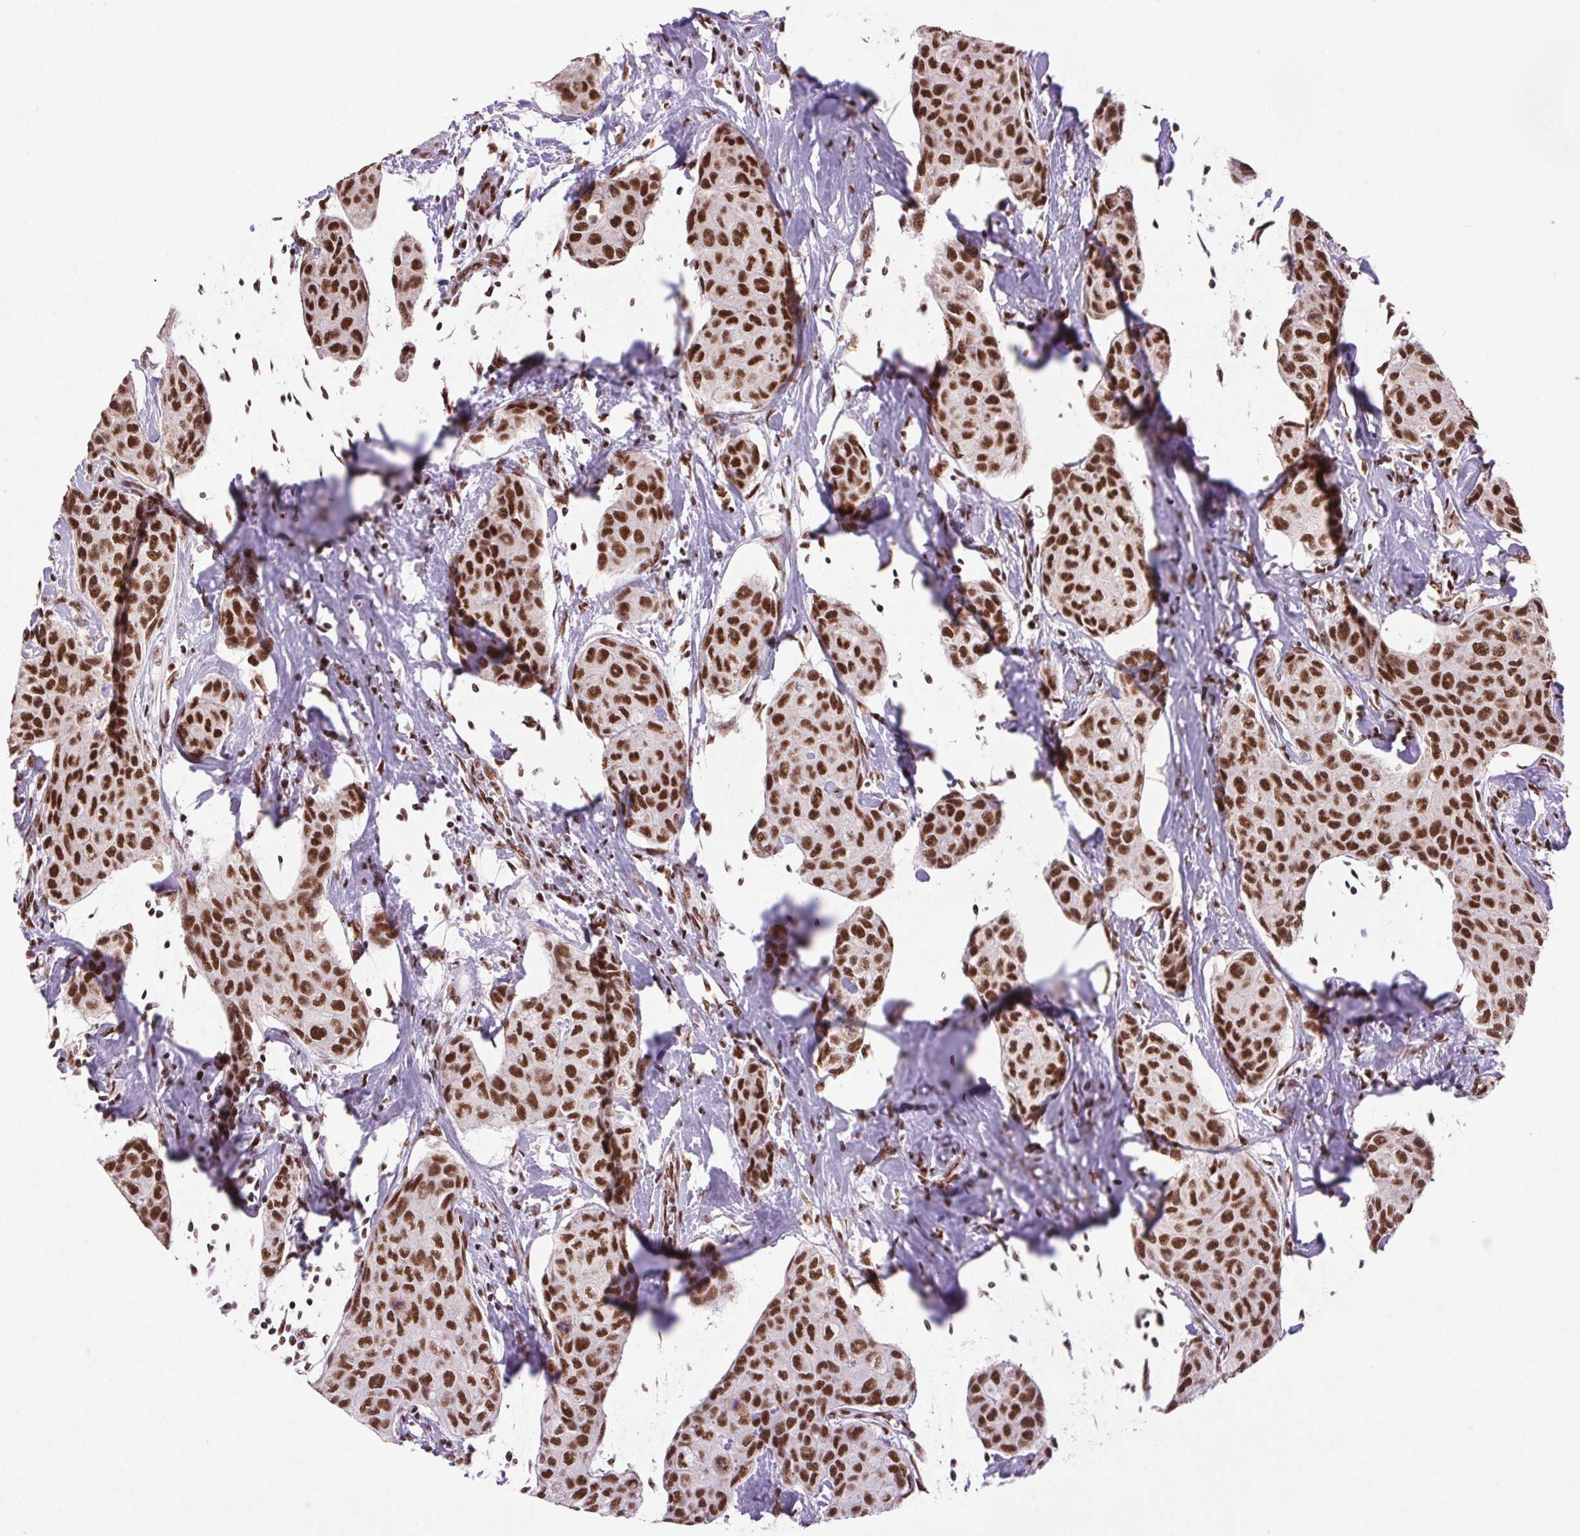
{"staining": {"intensity": "strong", "quantity": ">75%", "location": "nuclear"}, "tissue": "breast cancer", "cell_type": "Tumor cells", "image_type": "cancer", "snomed": [{"axis": "morphology", "description": "Duct carcinoma"}, {"axis": "topography", "description": "Breast"}], "caption": "Breast cancer stained for a protein (brown) exhibits strong nuclear positive expression in approximately >75% of tumor cells.", "gene": "ZNF207", "patient": {"sex": "female", "age": 80}}